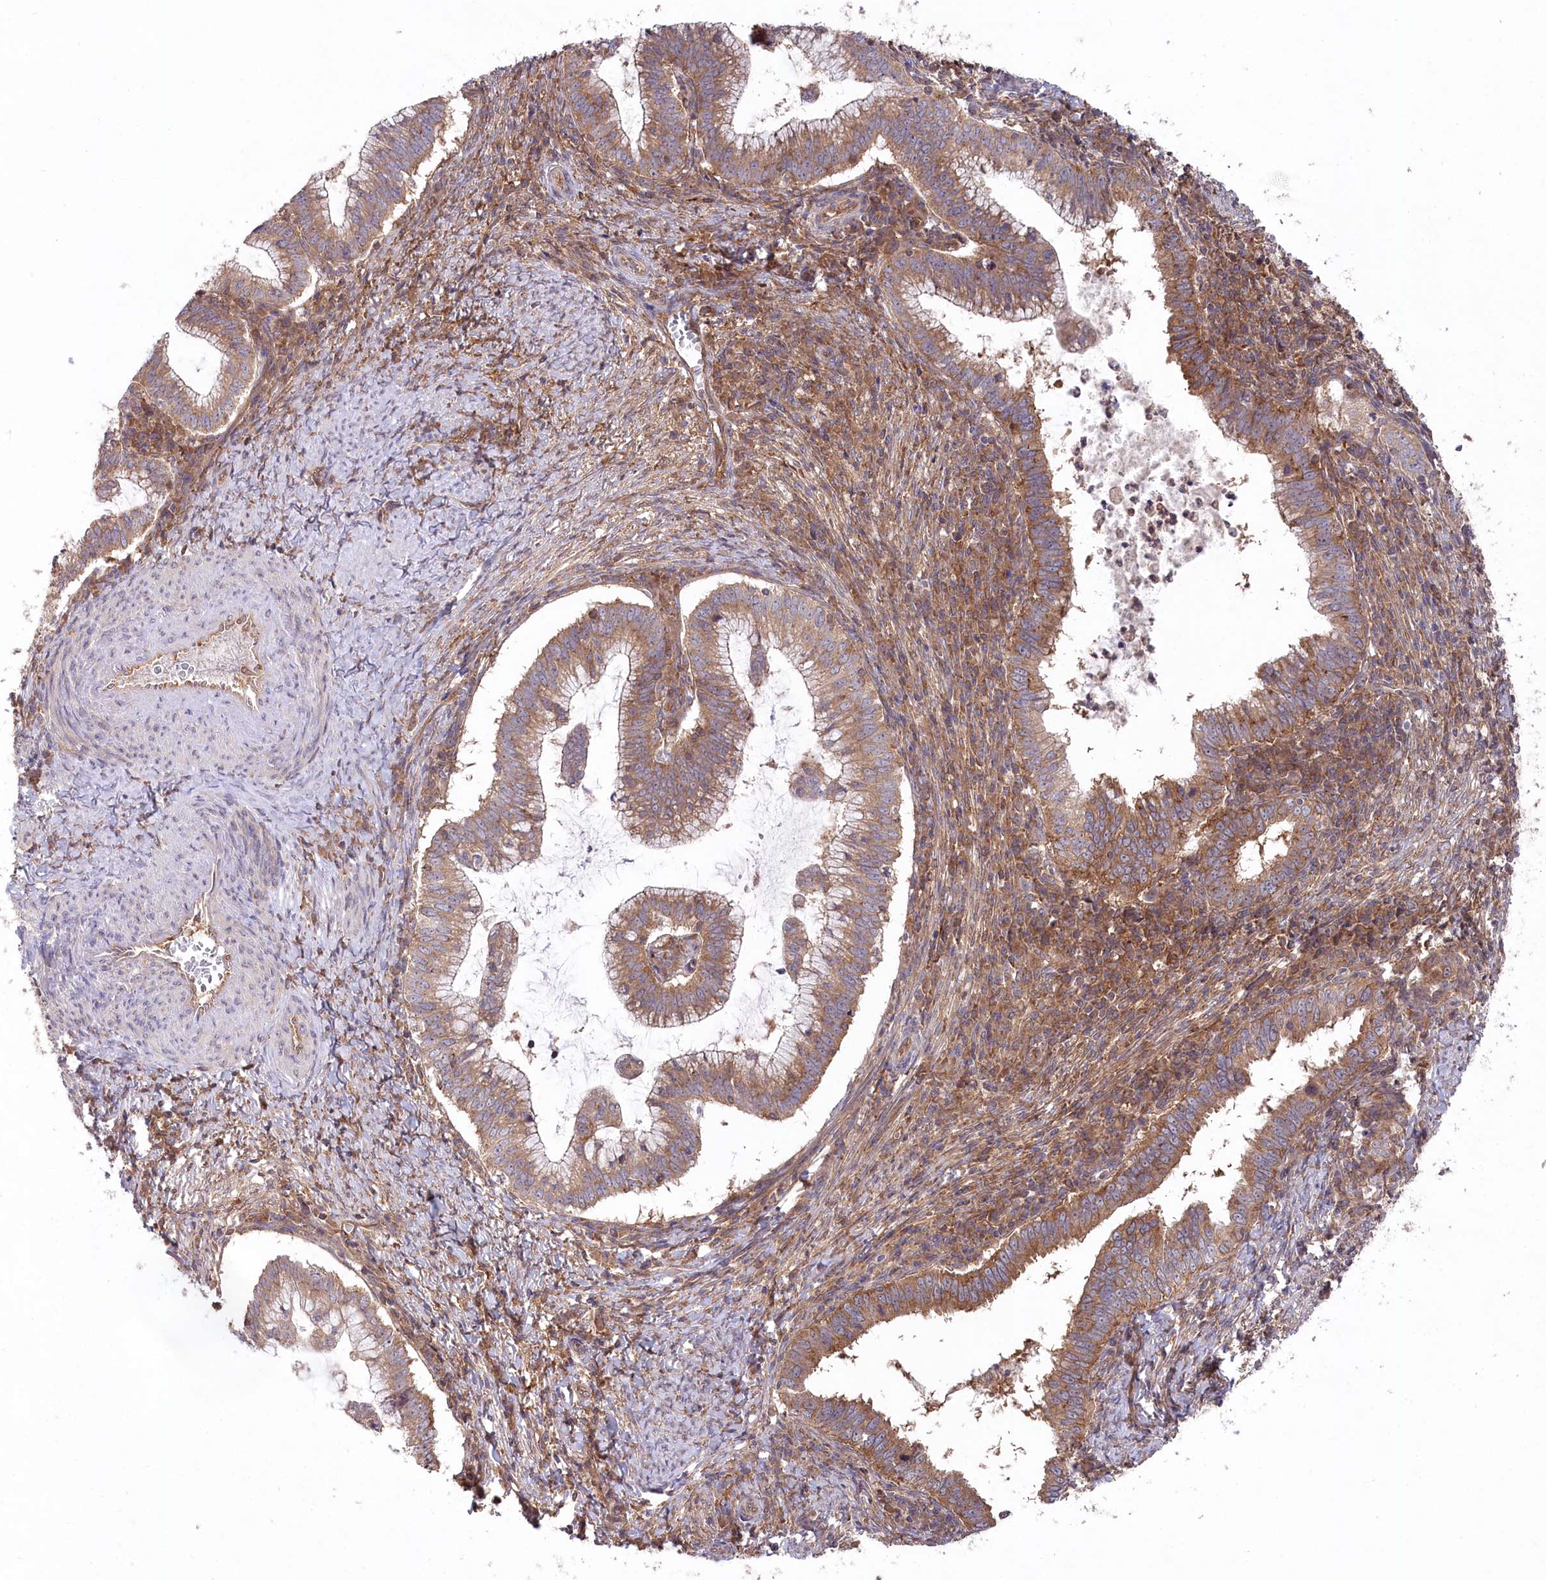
{"staining": {"intensity": "moderate", "quantity": ">75%", "location": "cytoplasmic/membranous"}, "tissue": "cervical cancer", "cell_type": "Tumor cells", "image_type": "cancer", "snomed": [{"axis": "morphology", "description": "Adenocarcinoma, NOS"}, {"axis": "topography", "description": "Cervix"}], "caption": "Cervical cancer (adenocarcinoma) stained for a protein displays moderate cytoplasmic/membranous positivity in tumor cells.", "gene": "PPP1R21", "patient": {"sex": "female", "age": 36}}